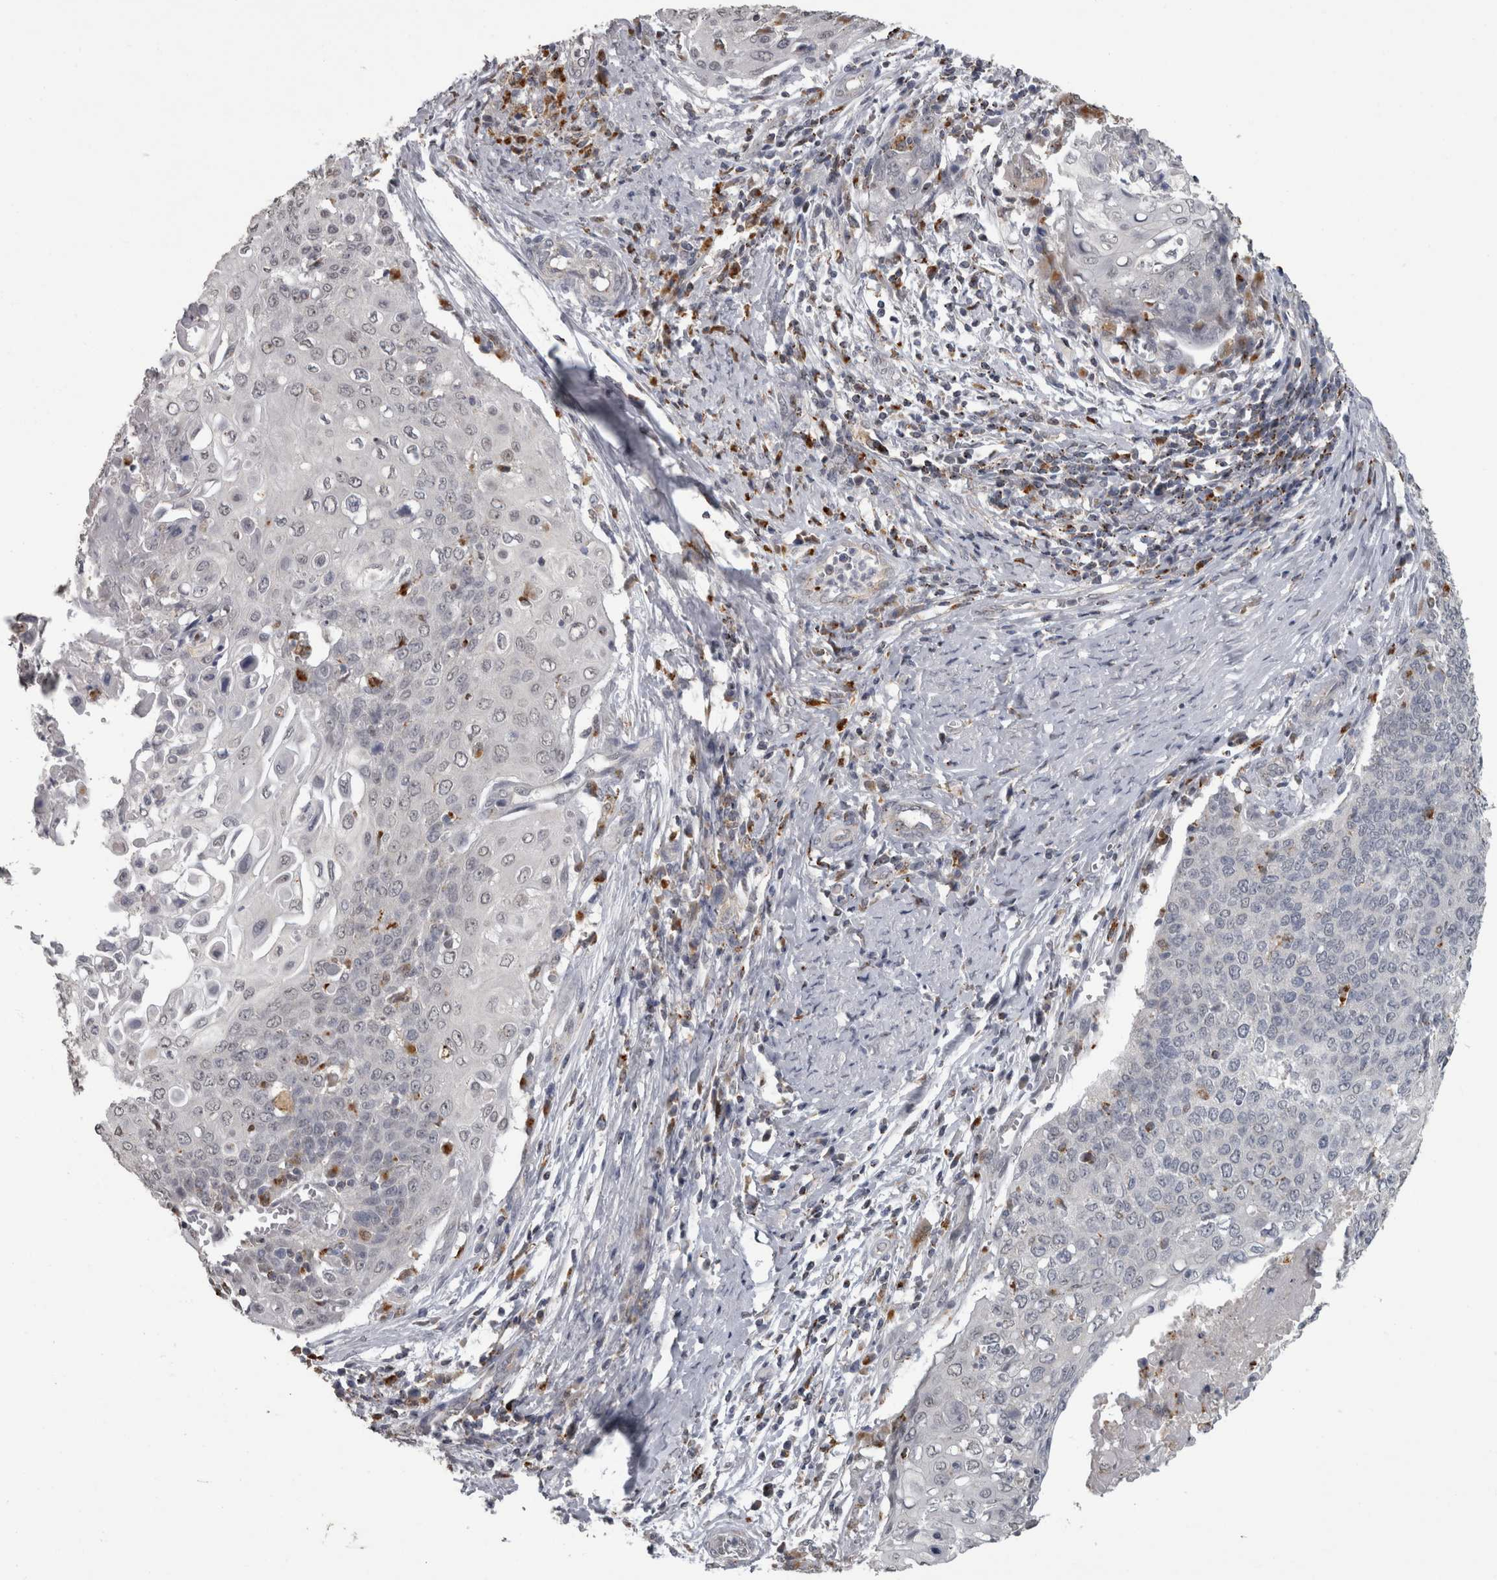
{"staining": {"intensity": "negative", "quantity": "none", "location": "none"}, "tissue": "cervical cancer", "cell_type": "Tumor cells", "image_type": "cancer", "snomed": [{"axis": "morphology", "description": "Squamous cell carcinoma, NOS"}, {"axis": "topography", "description": "Cervix"}], "caption": "Immunohistochemistry (IHC) of human squamous cell carcinoma (cervical) exhibits no expression in tumor cells.", "gene": "NAAA", "patient": {"sex": "female", "age": 39}}